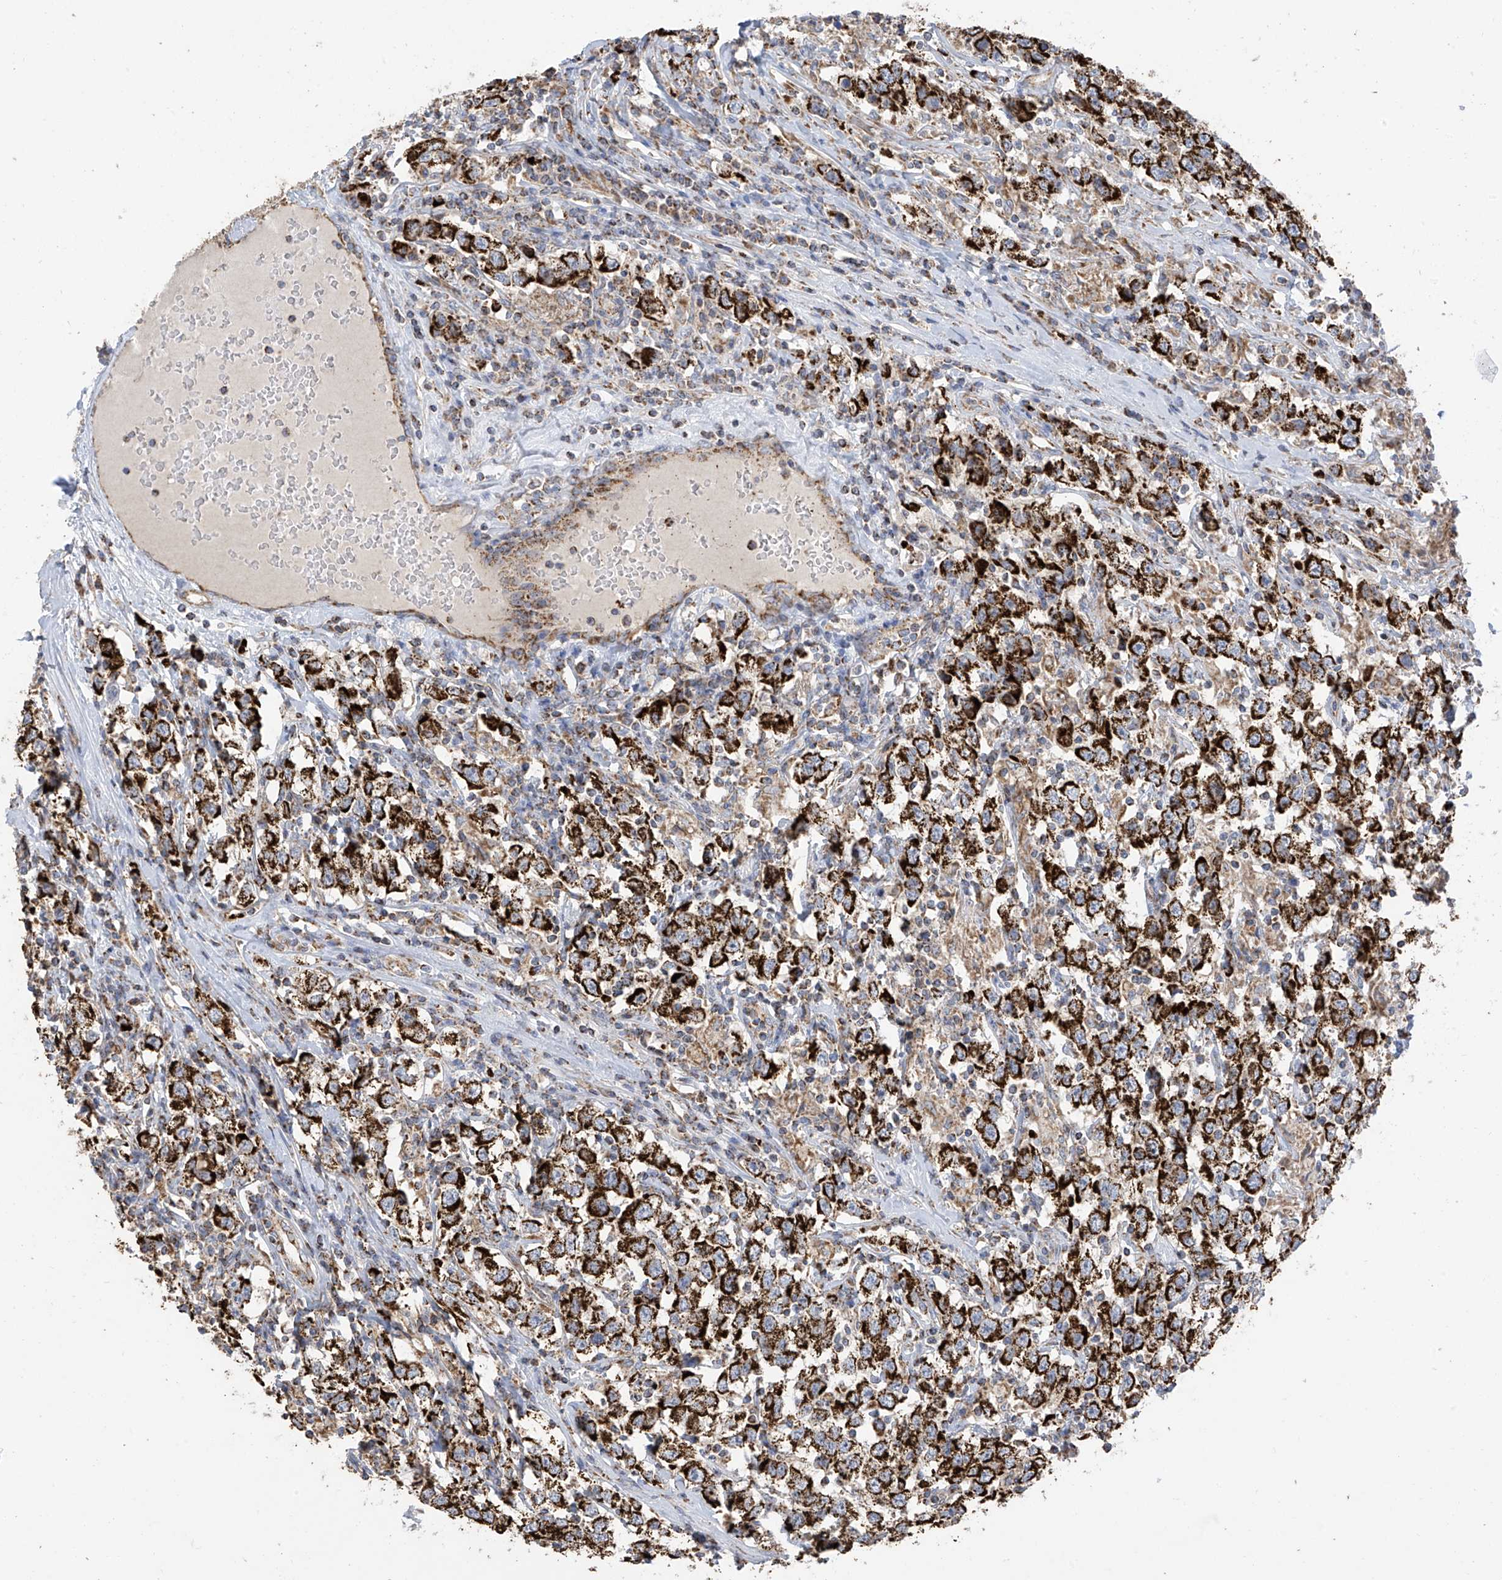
{"staining": {"intensity": "strong", "quantity": ">75%", "location": "cytoplasmic/membranous"}, "tissue": "testis cancer", "cell_type": "Tumor cells", "image_type": "cancer", "snomed": [{"axis": "morphology", "description": "Seminoma, NOS"}, {"axis": "topography", "description": "Testis"}], "caption": "Strong cytoplasmic/membranous expression is present in approximately >75% of tumor cells in seminoma (testis).", "gene": "PNPT1", "patient": {"sex": "male", "age": 41}}